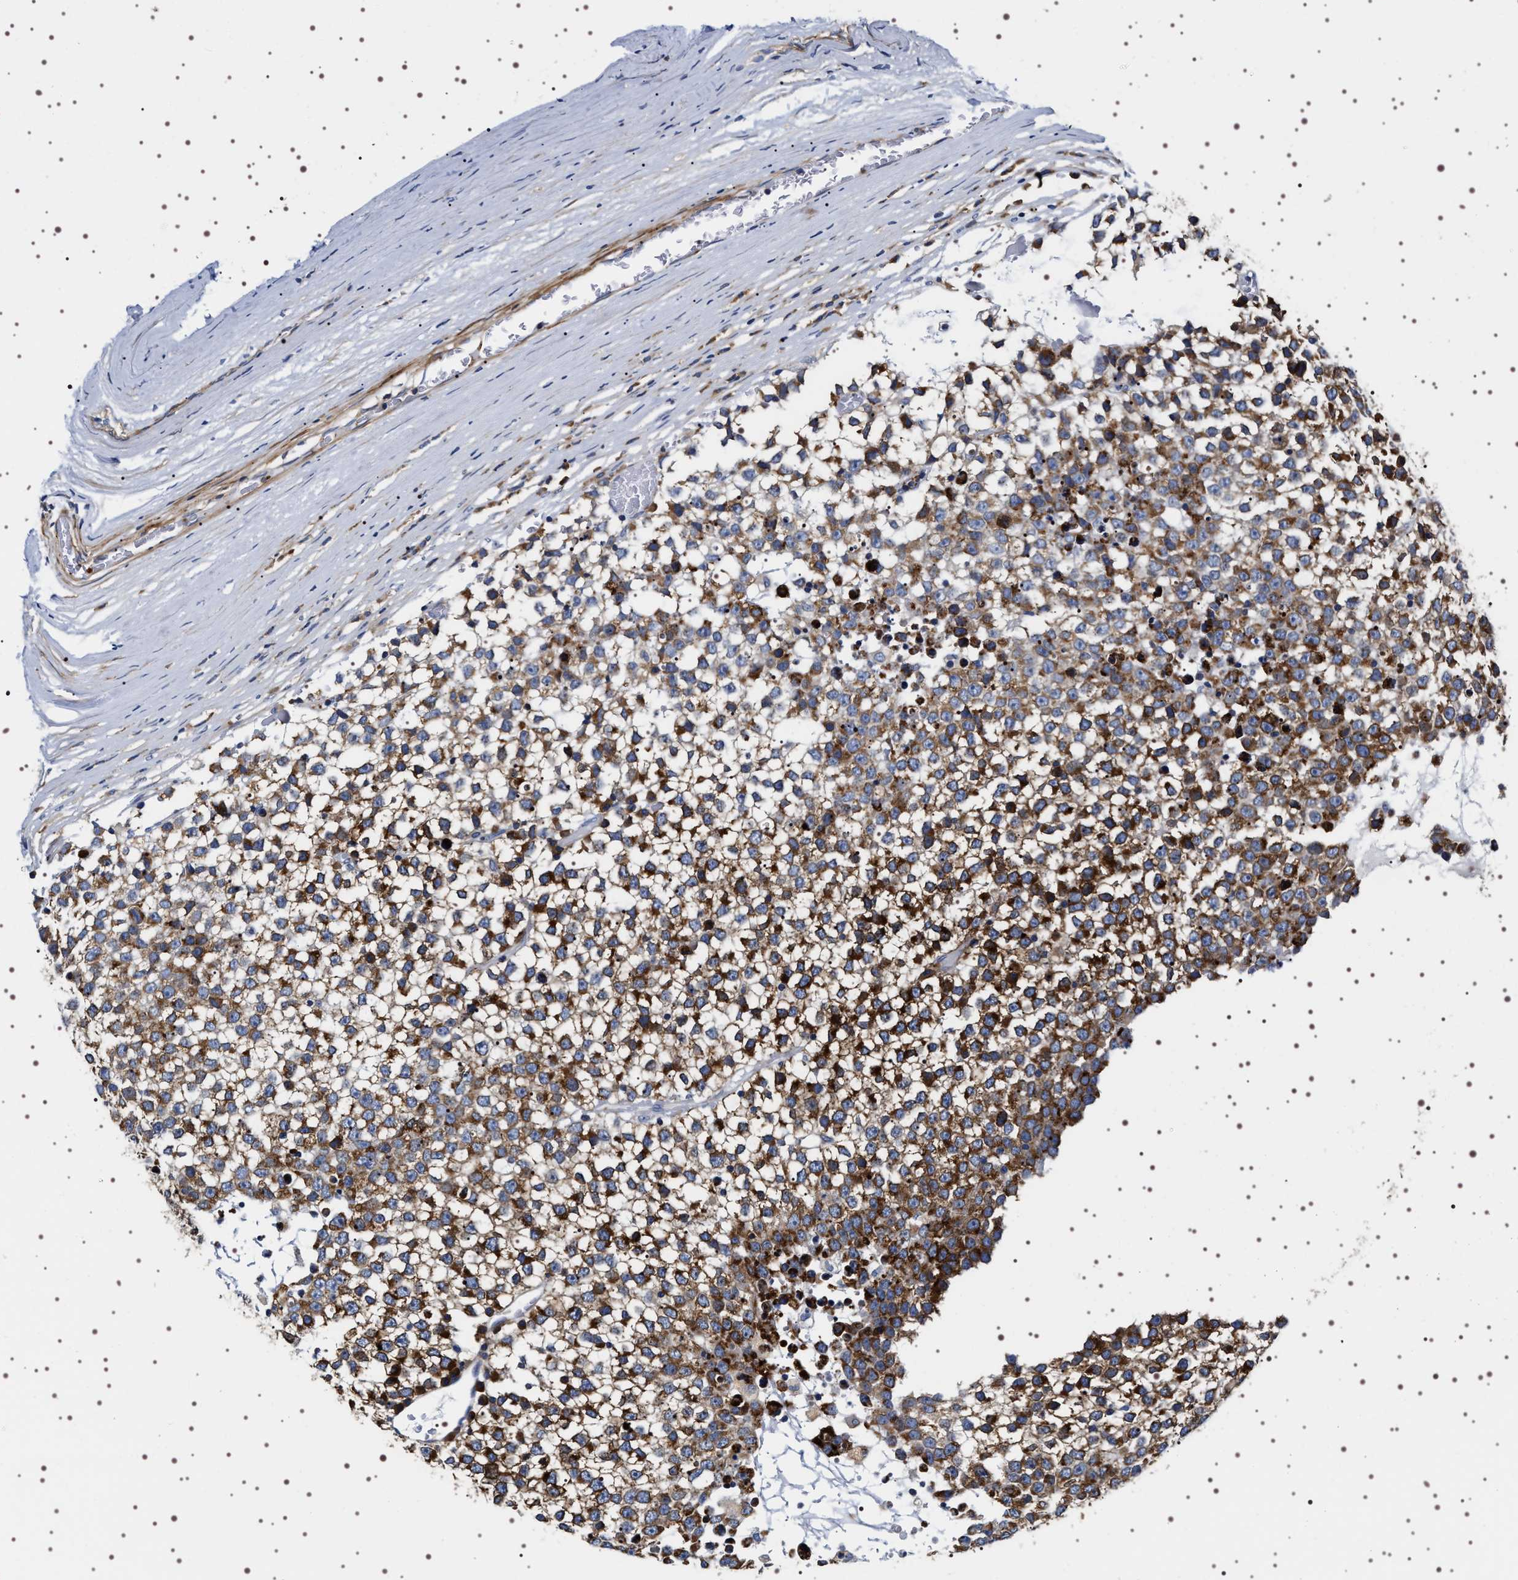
{"staining": {"intensity": "strong", "quantity": ">75%", "location": "cytoplasmic/membranous"}, "tissue": "testis cancer", "cell_type": "Tumor cells", "image_type": "cancer", "snomed": [{"axis": "morphology", "description": "Seminoma, NOS"}, {"axis": "topography", "description": "Testis"}], "caption": "Testis cancer stained for a protein reveals strong cytoplasmic/membranous positivity in tumor cells.", "gene": "SQLE", "patient": {"sex": "male", "age": 65}}